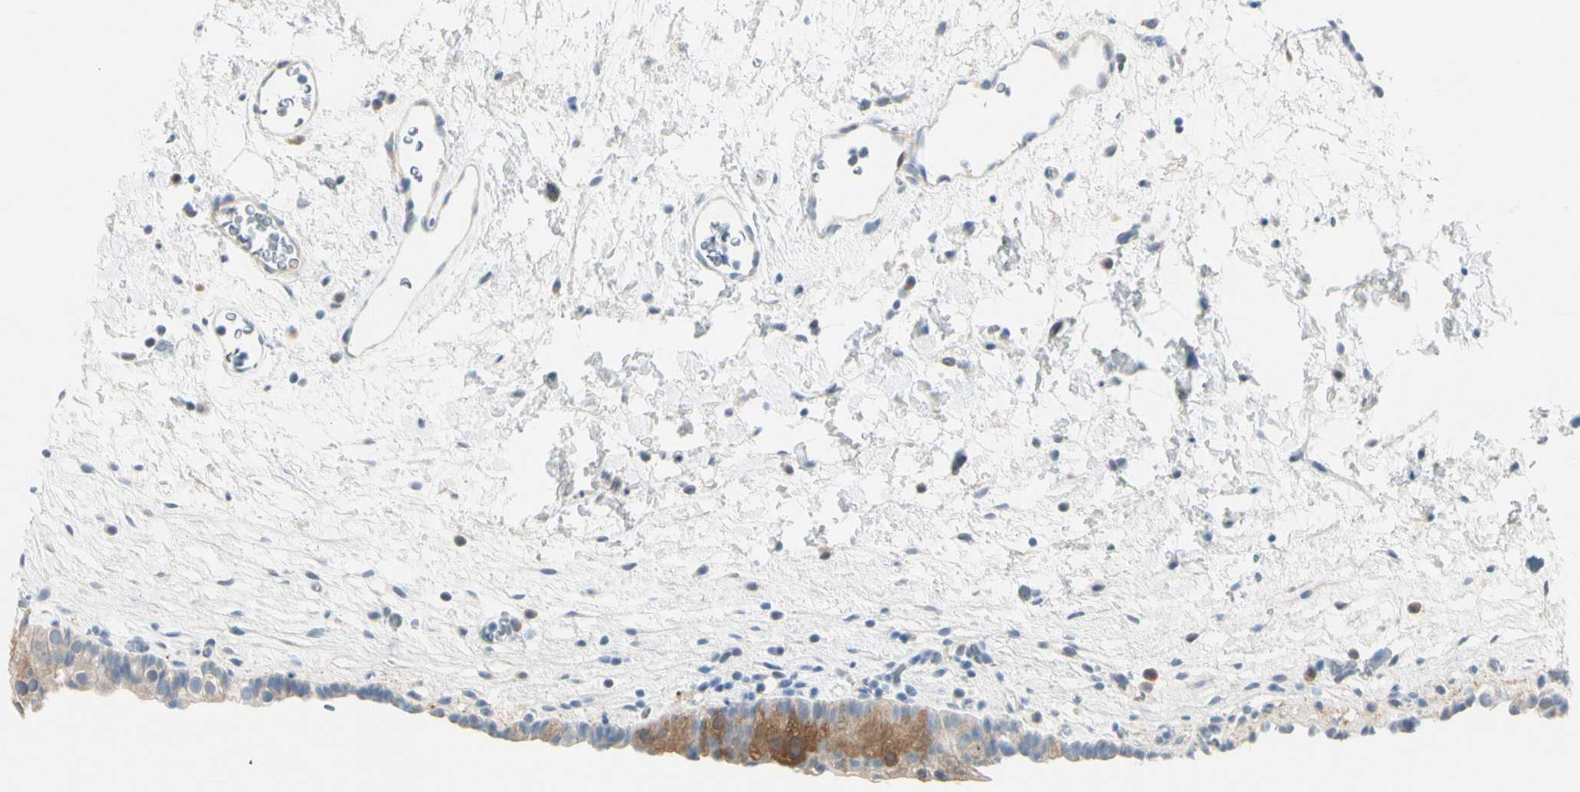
{"staining": {"intensity": "moderate", "quantity": "<25%", "location": "cytoplasmic/membranous"}, "tissue": "urinary bladder", "cell_type": "Urothelial cells", "image_type": "normal", "snomed": [{"axis": "morphology", "description": "Normal tissue, NOS"}, {"axis": "topography", "description": "Urinary bladder"}], "caption": "An image of human urinary bladder stained for a protein exhibits moderate cytoplasmic/membranous brown staining in urothelial cells. (DAB IHC with brightfield microscopy, high magnification).", "gene": "PEBP1", "patient": {"sex": "female", "age": 64}}